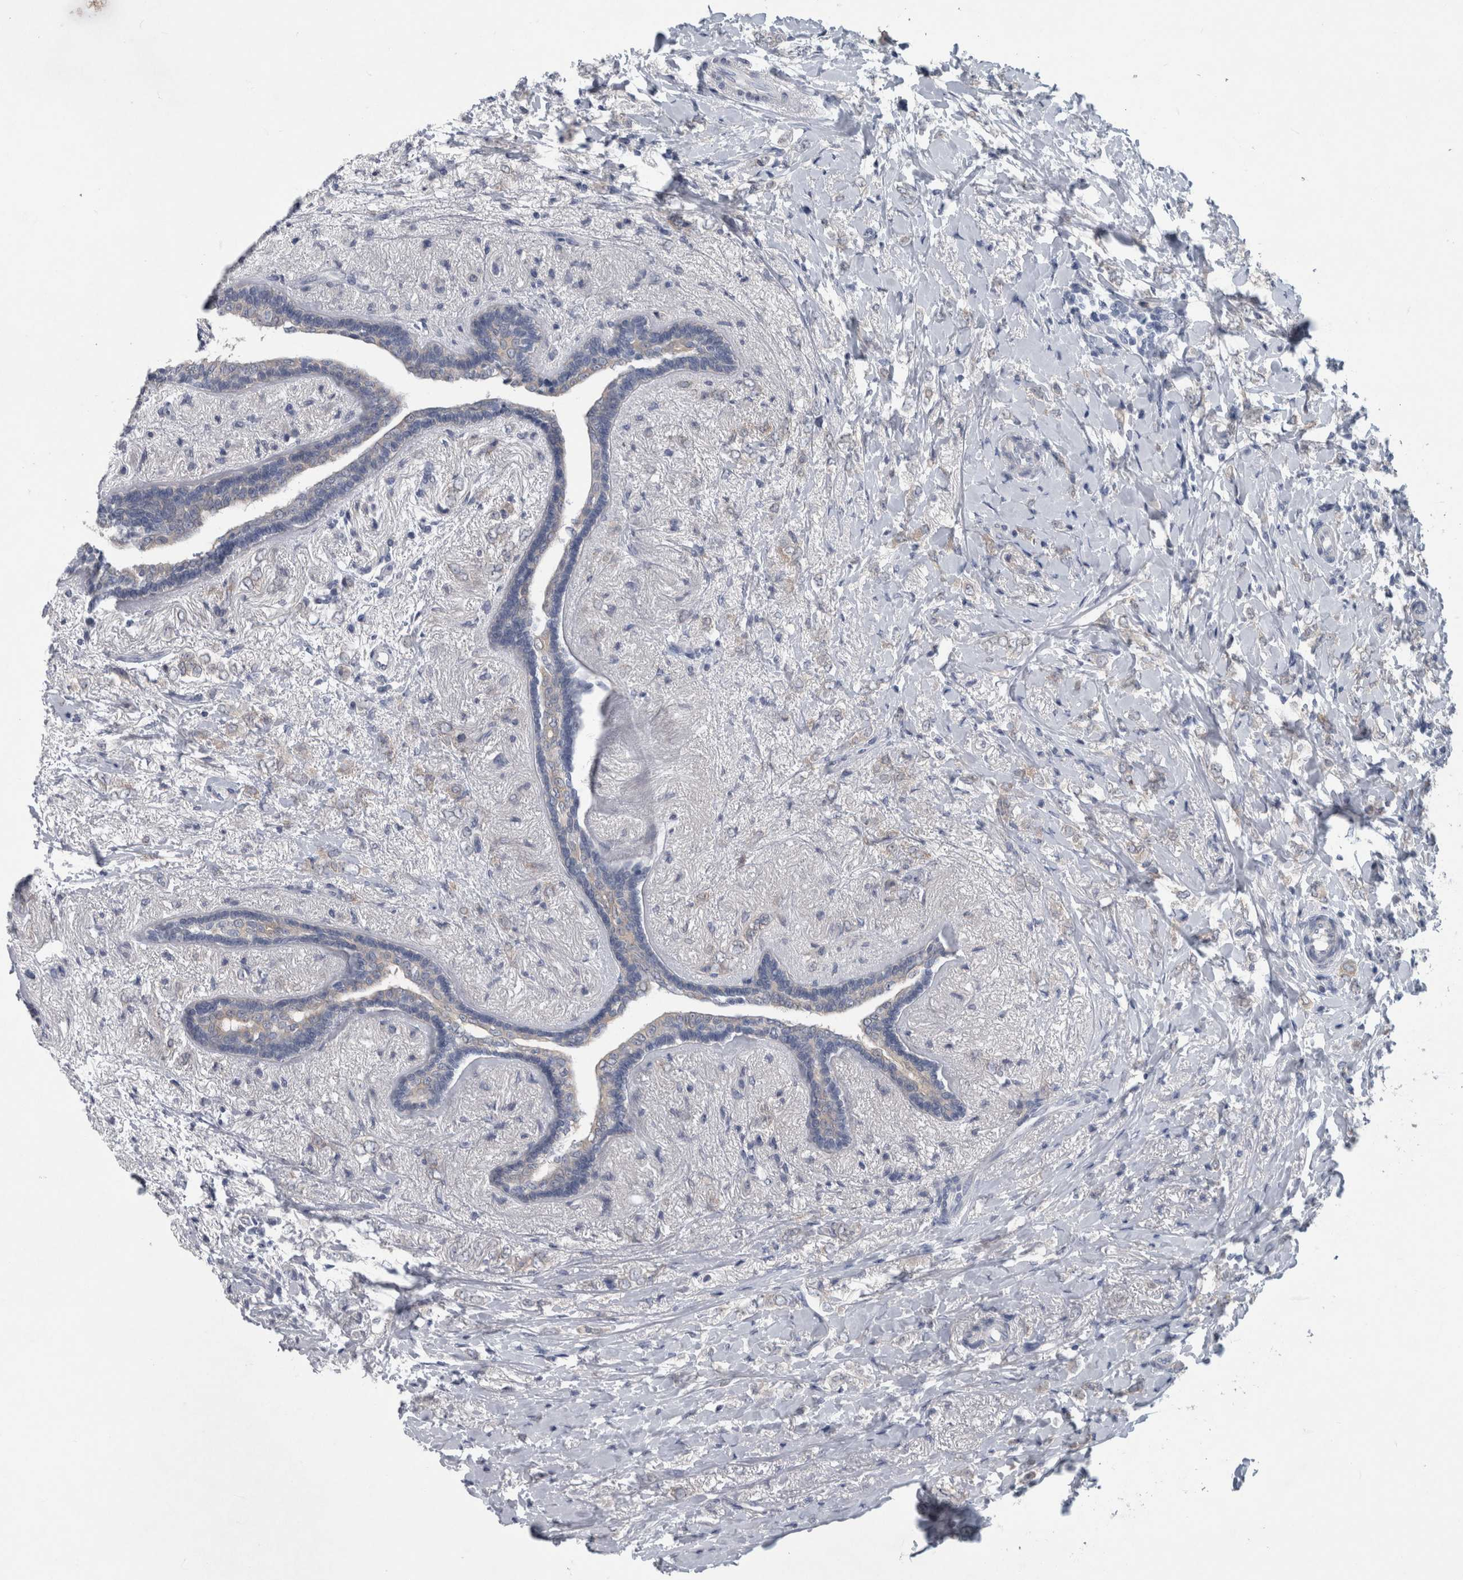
{"staining": {"intensity": "negative", "quantity": "none", "location": "none"}, "tissue": "breast cancer", "cell_type": "Tumor cells", "image_type": "cancer", "snomed": [{"axis": "morphology", "description": "Normal tissue, NOS"}, {"axis": "morphology", "description": "Lobular carcinoma"}, {"axis": "topography", "description": "Breast"}], "caption": "A photomicrograph of breast cancer stained for a protein shows no brown staining in tumor cells. Nuclei are stained in blue.", "gene": "FAM83H", "patient": {"sex": "female", "age": 47}}